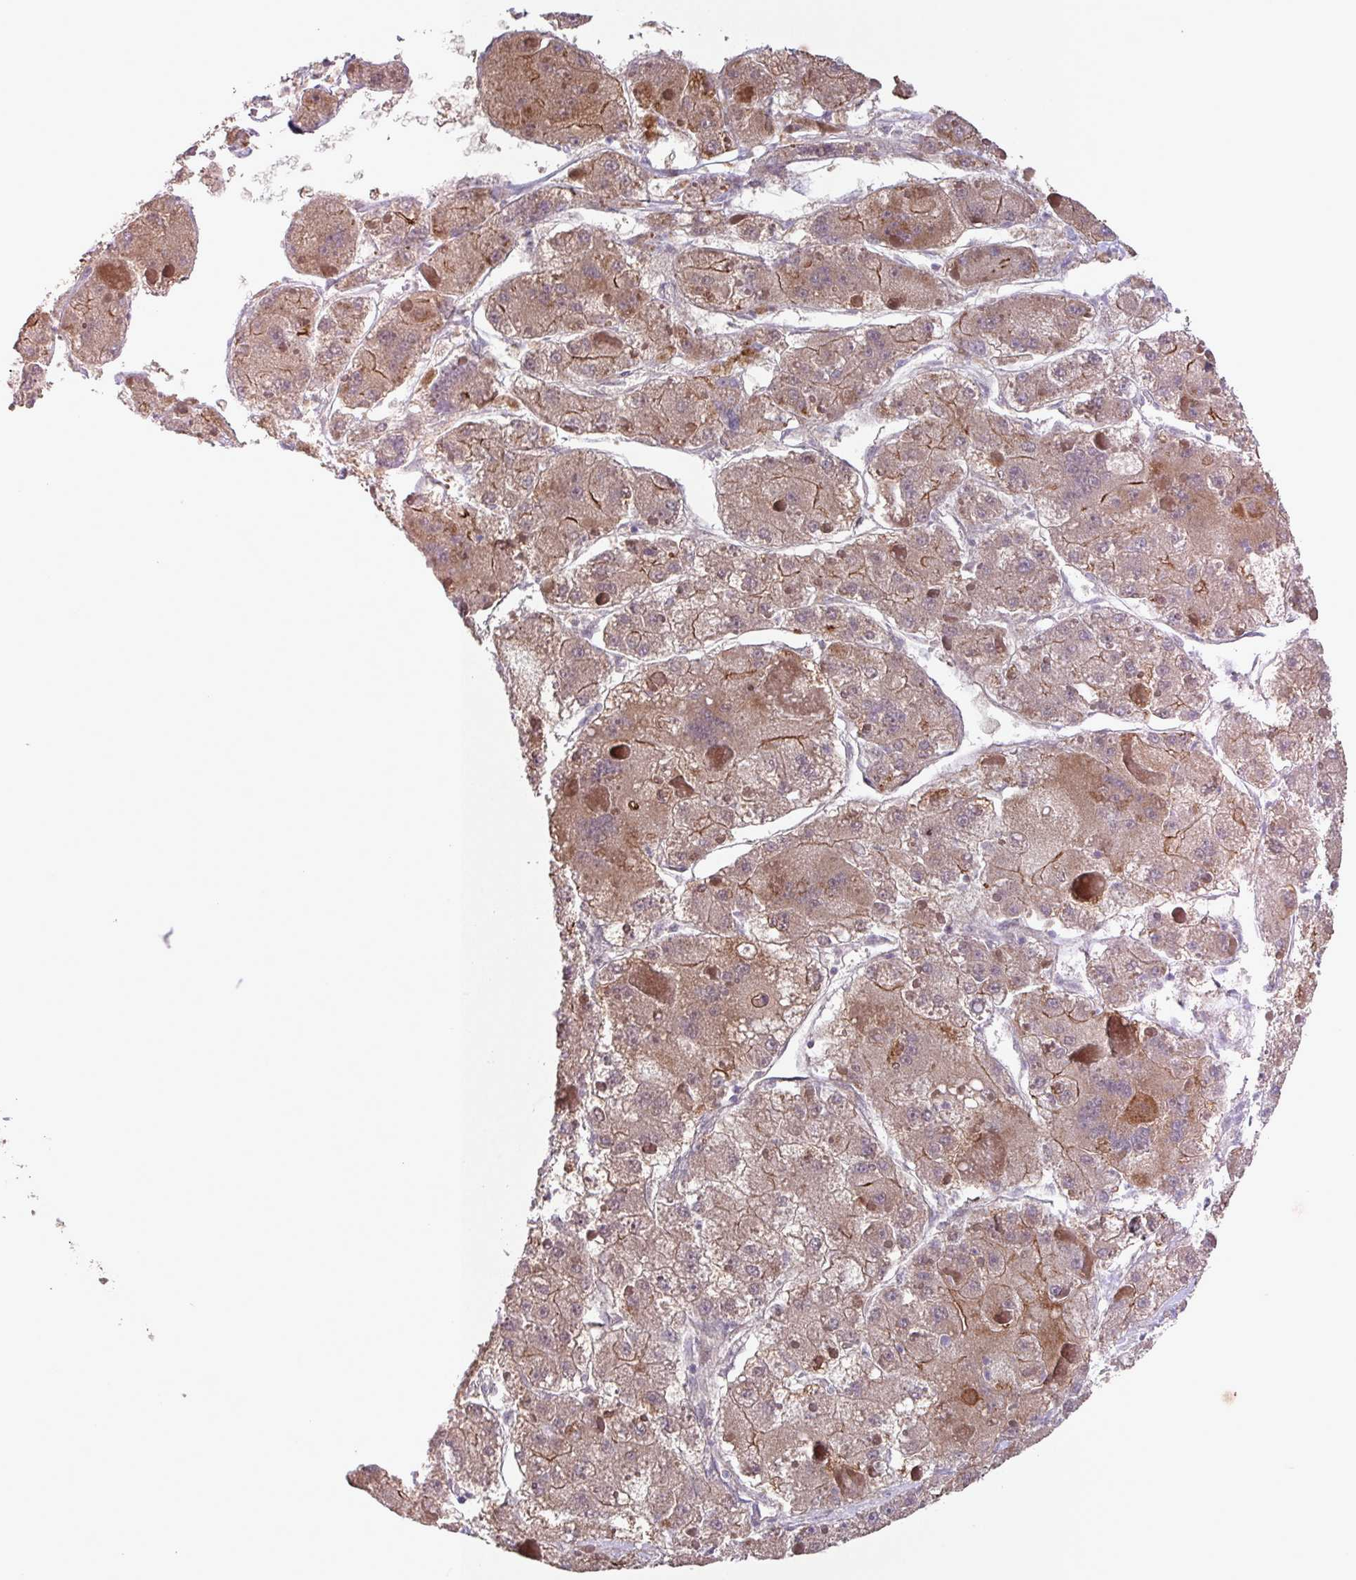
{"staining": {"intensity": "moderate", "quantity": ">75%", "location": "cytoplasmic/membranous"}, "tissue": "liver cancer", "cell_type": "Tumor cells", "image_type": "cancer", "snomed": [{"axis": "morphology", "description": "Carcinoma, Hepatocellular, NOS"}, {"axis": "topography", "description": "Liver"}], "caption": "This histopathology image reveals immunohistochemistry (IHC) staining of human liver hepatocellular carcinoma, with medium moderate cytoplasmic/membranous positivity in approximately >75% of tumor cells.", "gene": "IQCJ", "patient": {"sex": "female", "age": 73}}